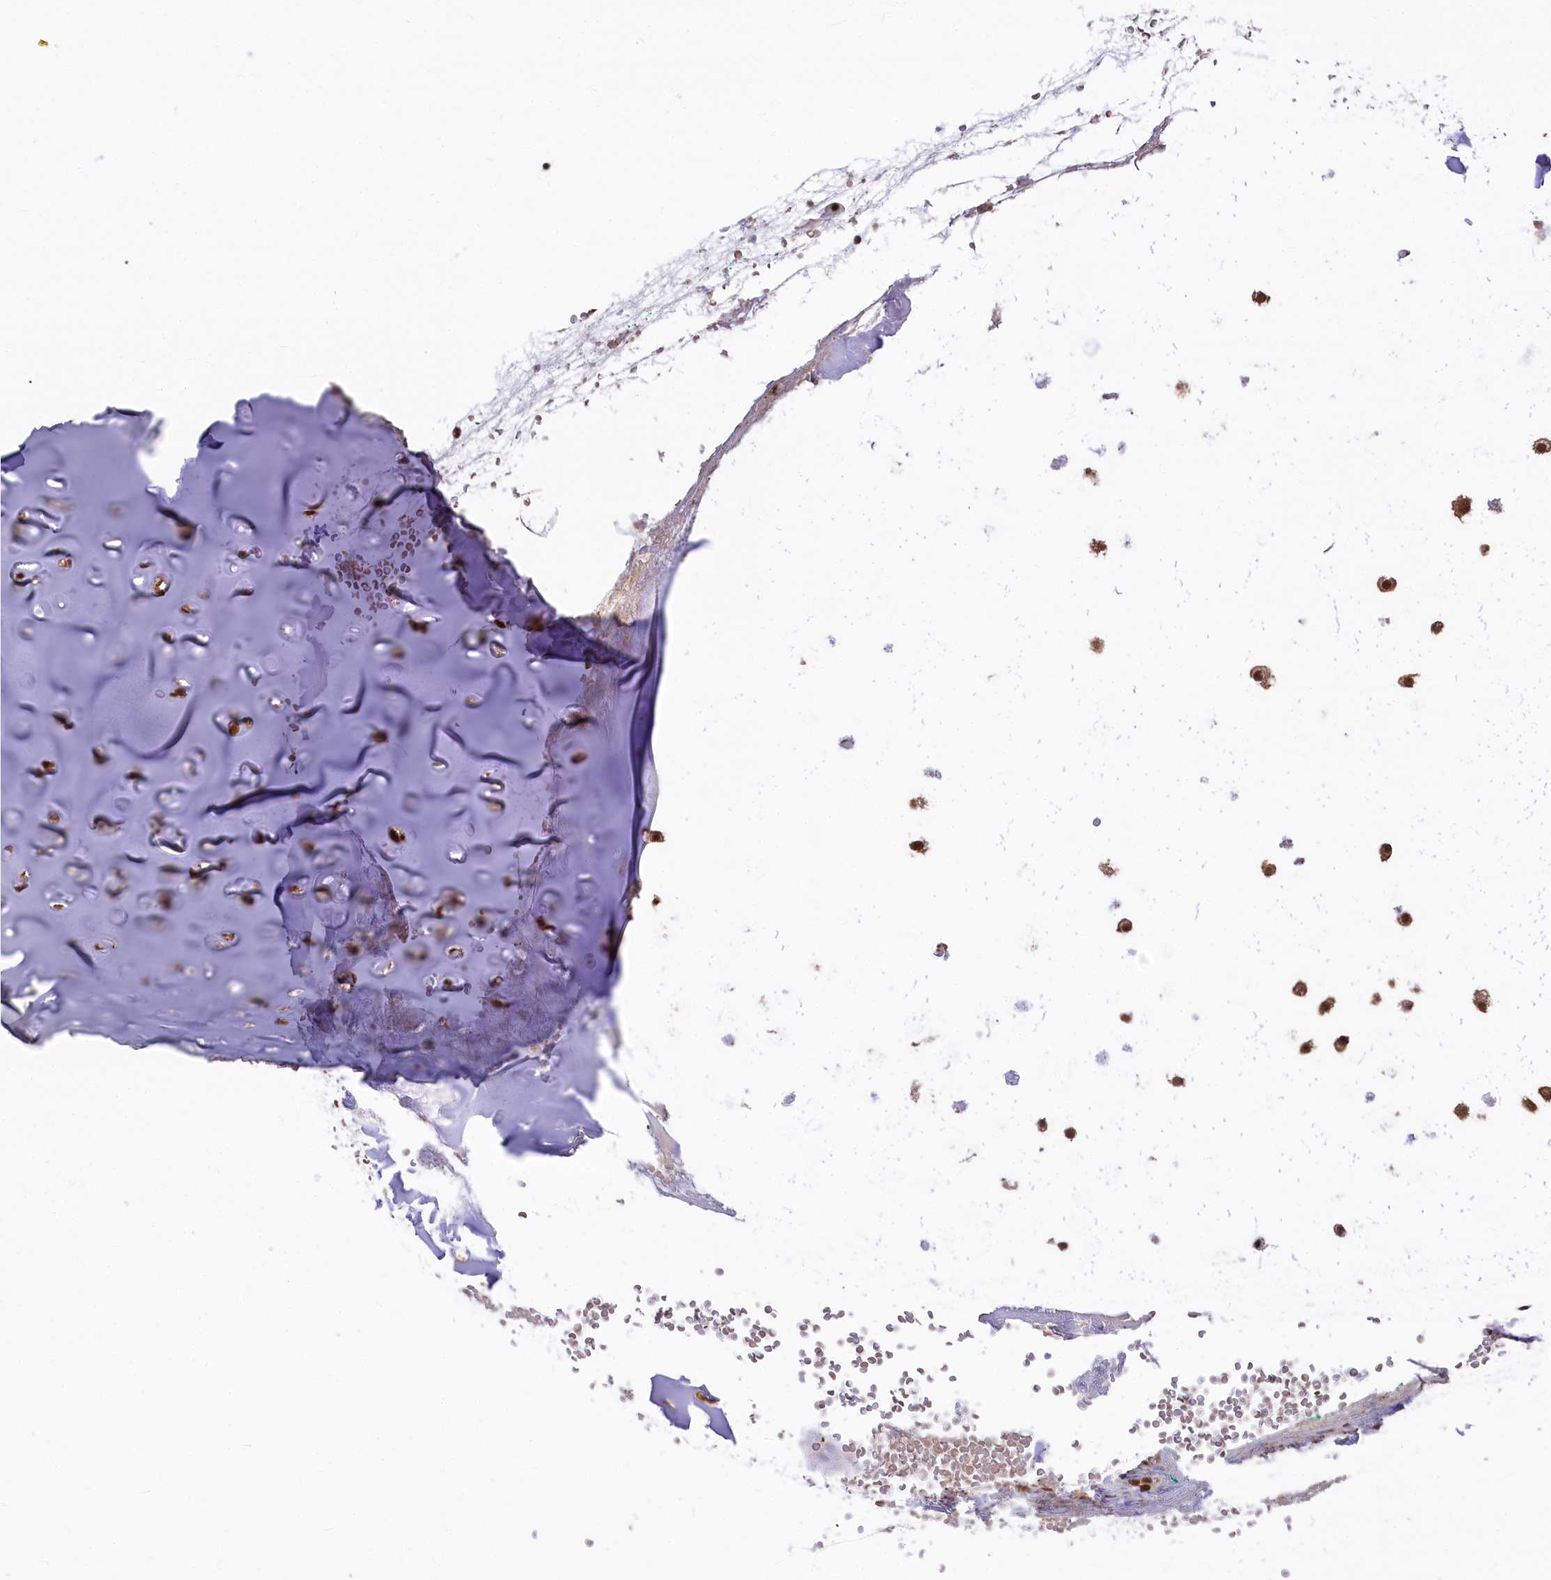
{"staining": {"intensity": "moderate", "quantity": ">75%", "location": "cytoplasmic/membranous,nuclear"}, "tissue": "adipose tissue", "cell_type": "Adipocytes", "image_type": "normal", "snomed": [{"axis": "morphology", "description": "Normal tissue, NOS"}, {"axis": "morphology", "description": "Basal cell carcinoma"}, {"axis": "topography", "description": "Cartilage tissue"}, {"axis": "topography", "description": "Nasopharynx"}, {"axis": "topography", "description": "Oral tissue"}], "caption": "Immunohistochemical staining of benign human adipose tissue exhibits medium levels of moderate cytoplasmic/membranous,nuclear staining in approximately >75% of adipocytes.", "gene": "PSMA1", "patient": {"sex": "female", "age": 77}}